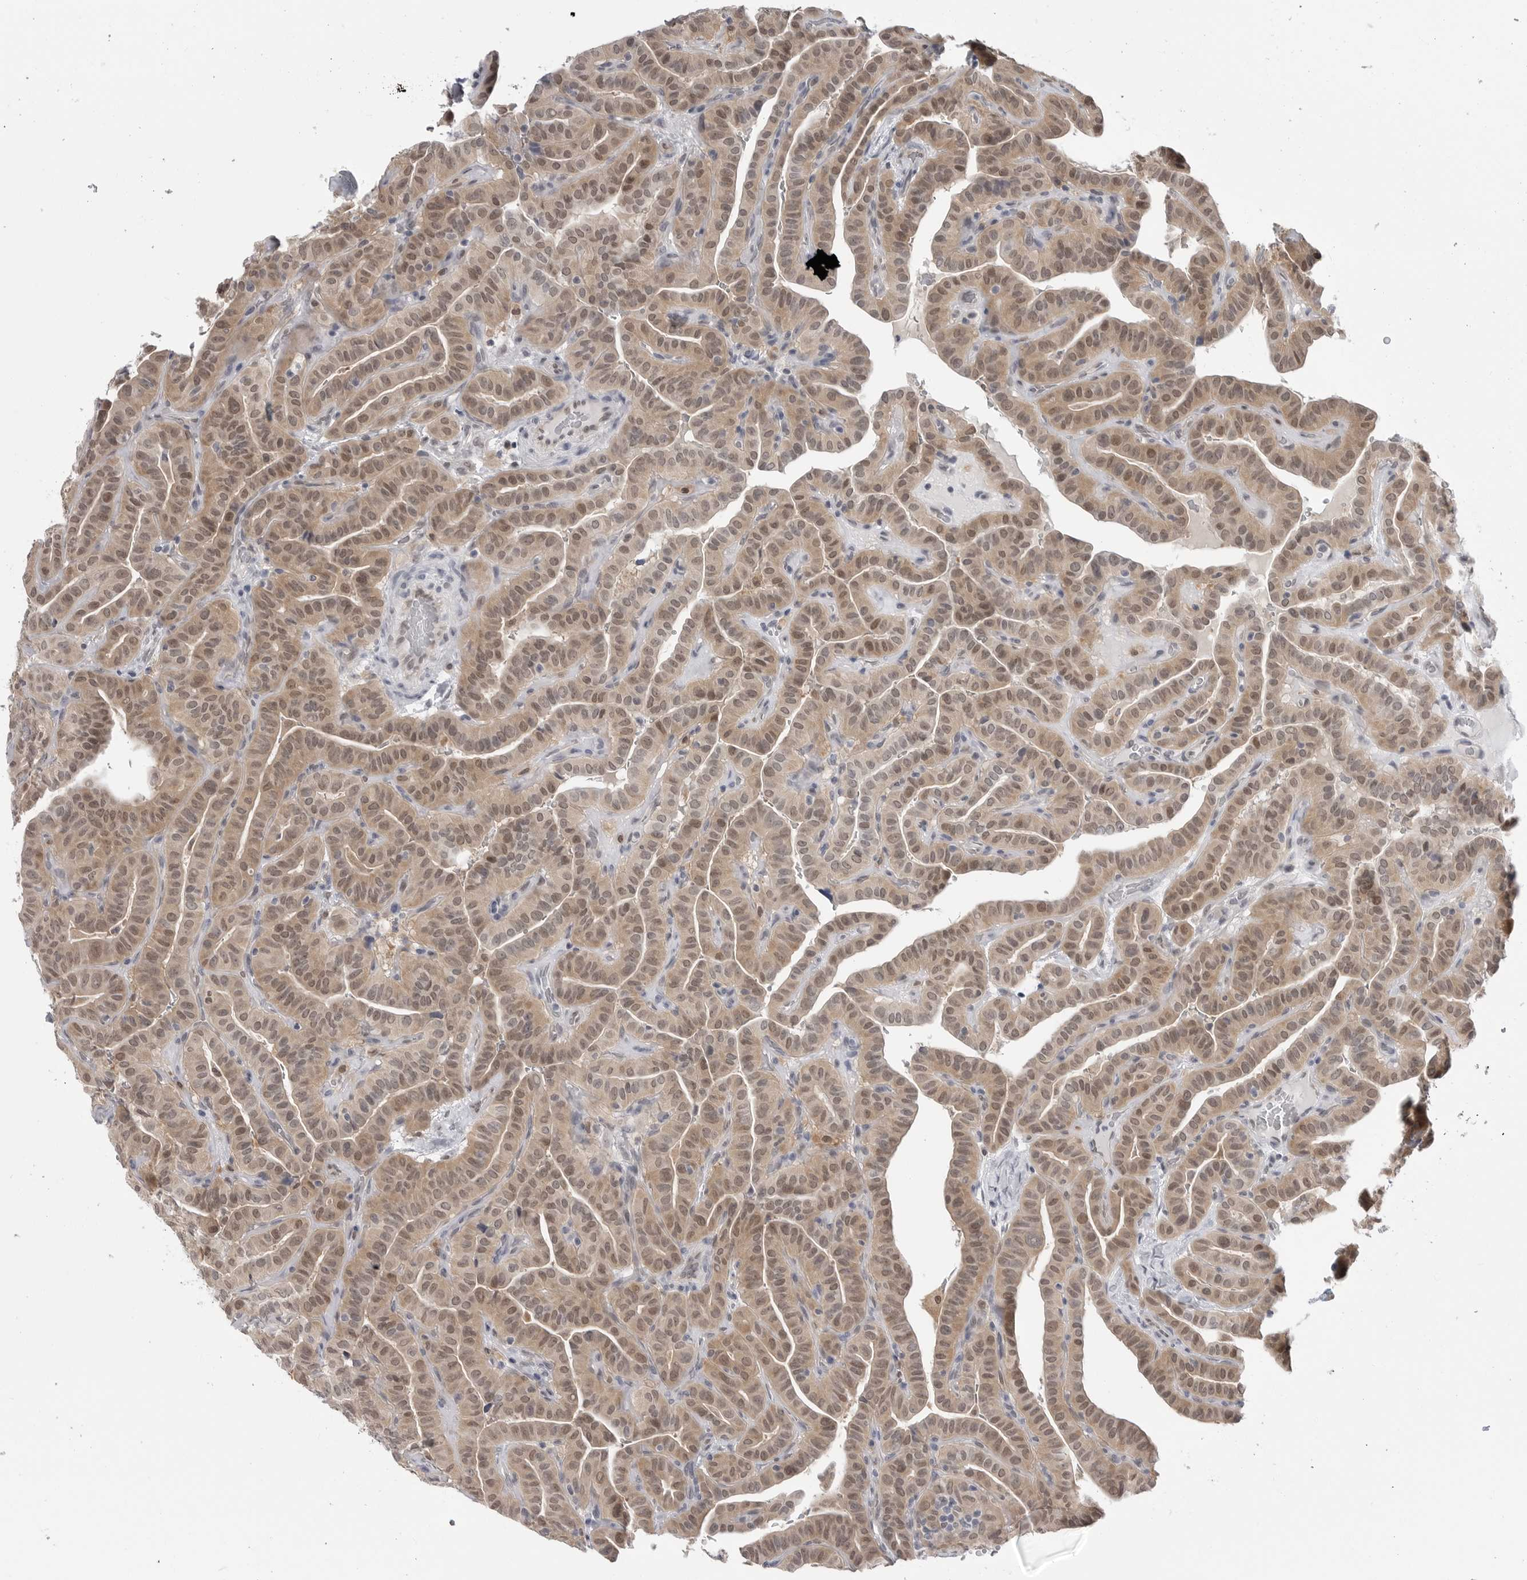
{"staining": {"intensity": "weak", "quantity": ">75%", "location": "cytoplasmic/membranous,nuclear"}, "tissue": "thyroid cancer", "cell_type": "Tumor cells", "image_type": "cancer", "snomed": [{"axis": "morphology", "description": "Papillary adenocarcinoma, NOS"}, {"axis": "topography", "description": "Thyroid gland"}], "caption": "Thyroid papillary adenocarcinoma stained with IHC demonstrates weak cytoplasmic/membranous and nuclear staining in approximately >75% of tumor cells.", "gene": "PNPO", "patient": {"sex": "male", "age": 77}}